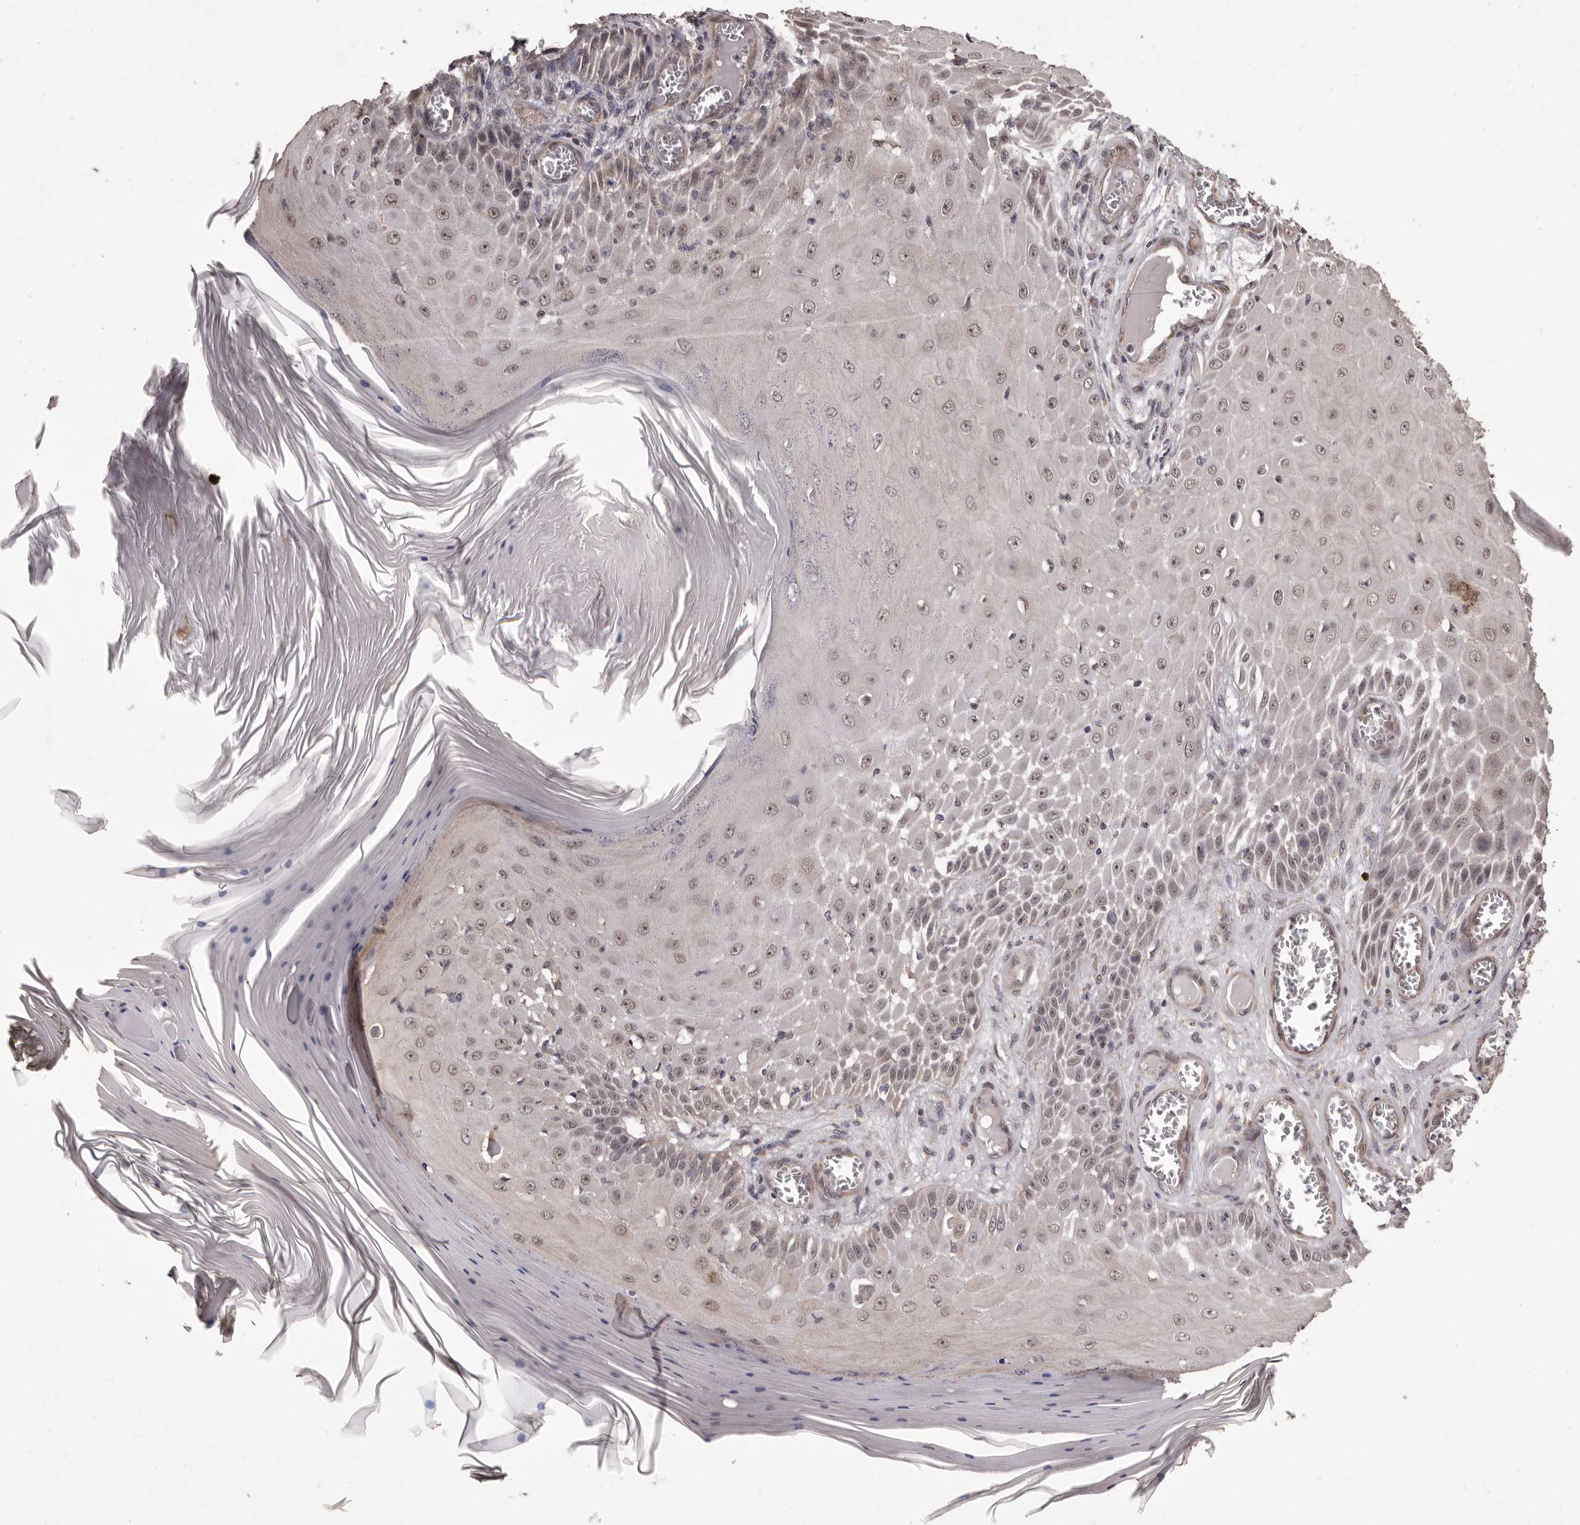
{"staining": {"intensity": "weak", "quantity": ">75%", "location": "nuclear"}, "tissue": "skin cancer", "cell_type": "Tumor cells", "image_type": "cancer", "snomed": [{"axis": "morphology", "description": "Squamous cell carcinoma, NOS"}, {"axis": "topography", "description": "Skin"}], "caption": "A histopathology image of skin squamous cell carcinoma stained for a protein shows weak nuclear brown staining in tumor cells.", "gene": "CELF3", "patient": {"sex": "female", "age": 73}}